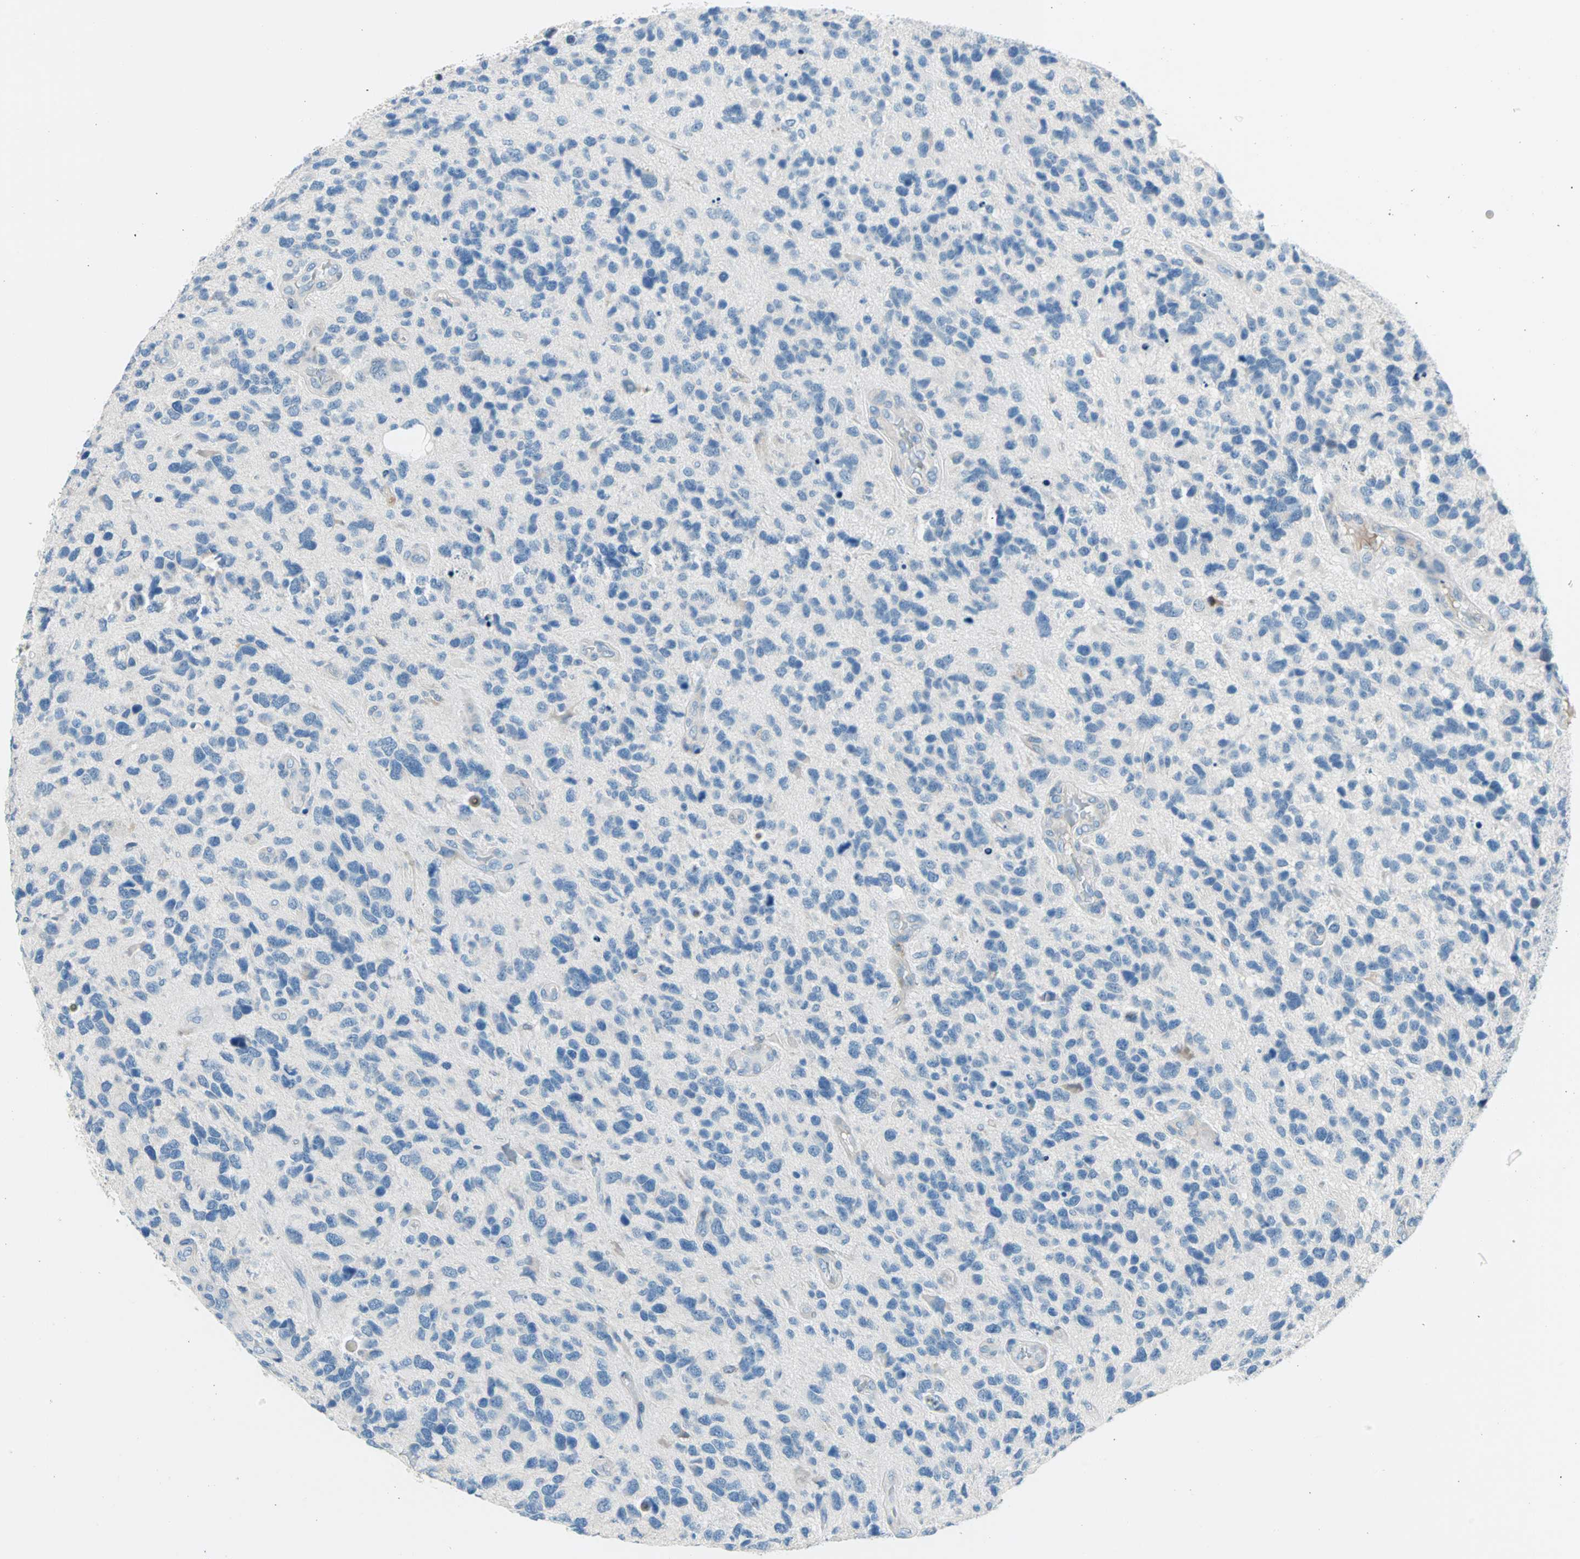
{"staining": {"intensity": "negative", "quantity": "none", "location": "none"}, "tissue": "glioma", "cell_type": "Tumor cells", "image_type": "cancer", "snomed": [{"axis": "morphology", "description": "Glioma, malignant, High grade"}, {"axis": "topography", "description": "Brain"}], "caption": "Tumor cells are negative for protein expression in human malignant high-grade glioma.", "gene": "TMEM163", "patient": {"sex": "female", "age": 58}}